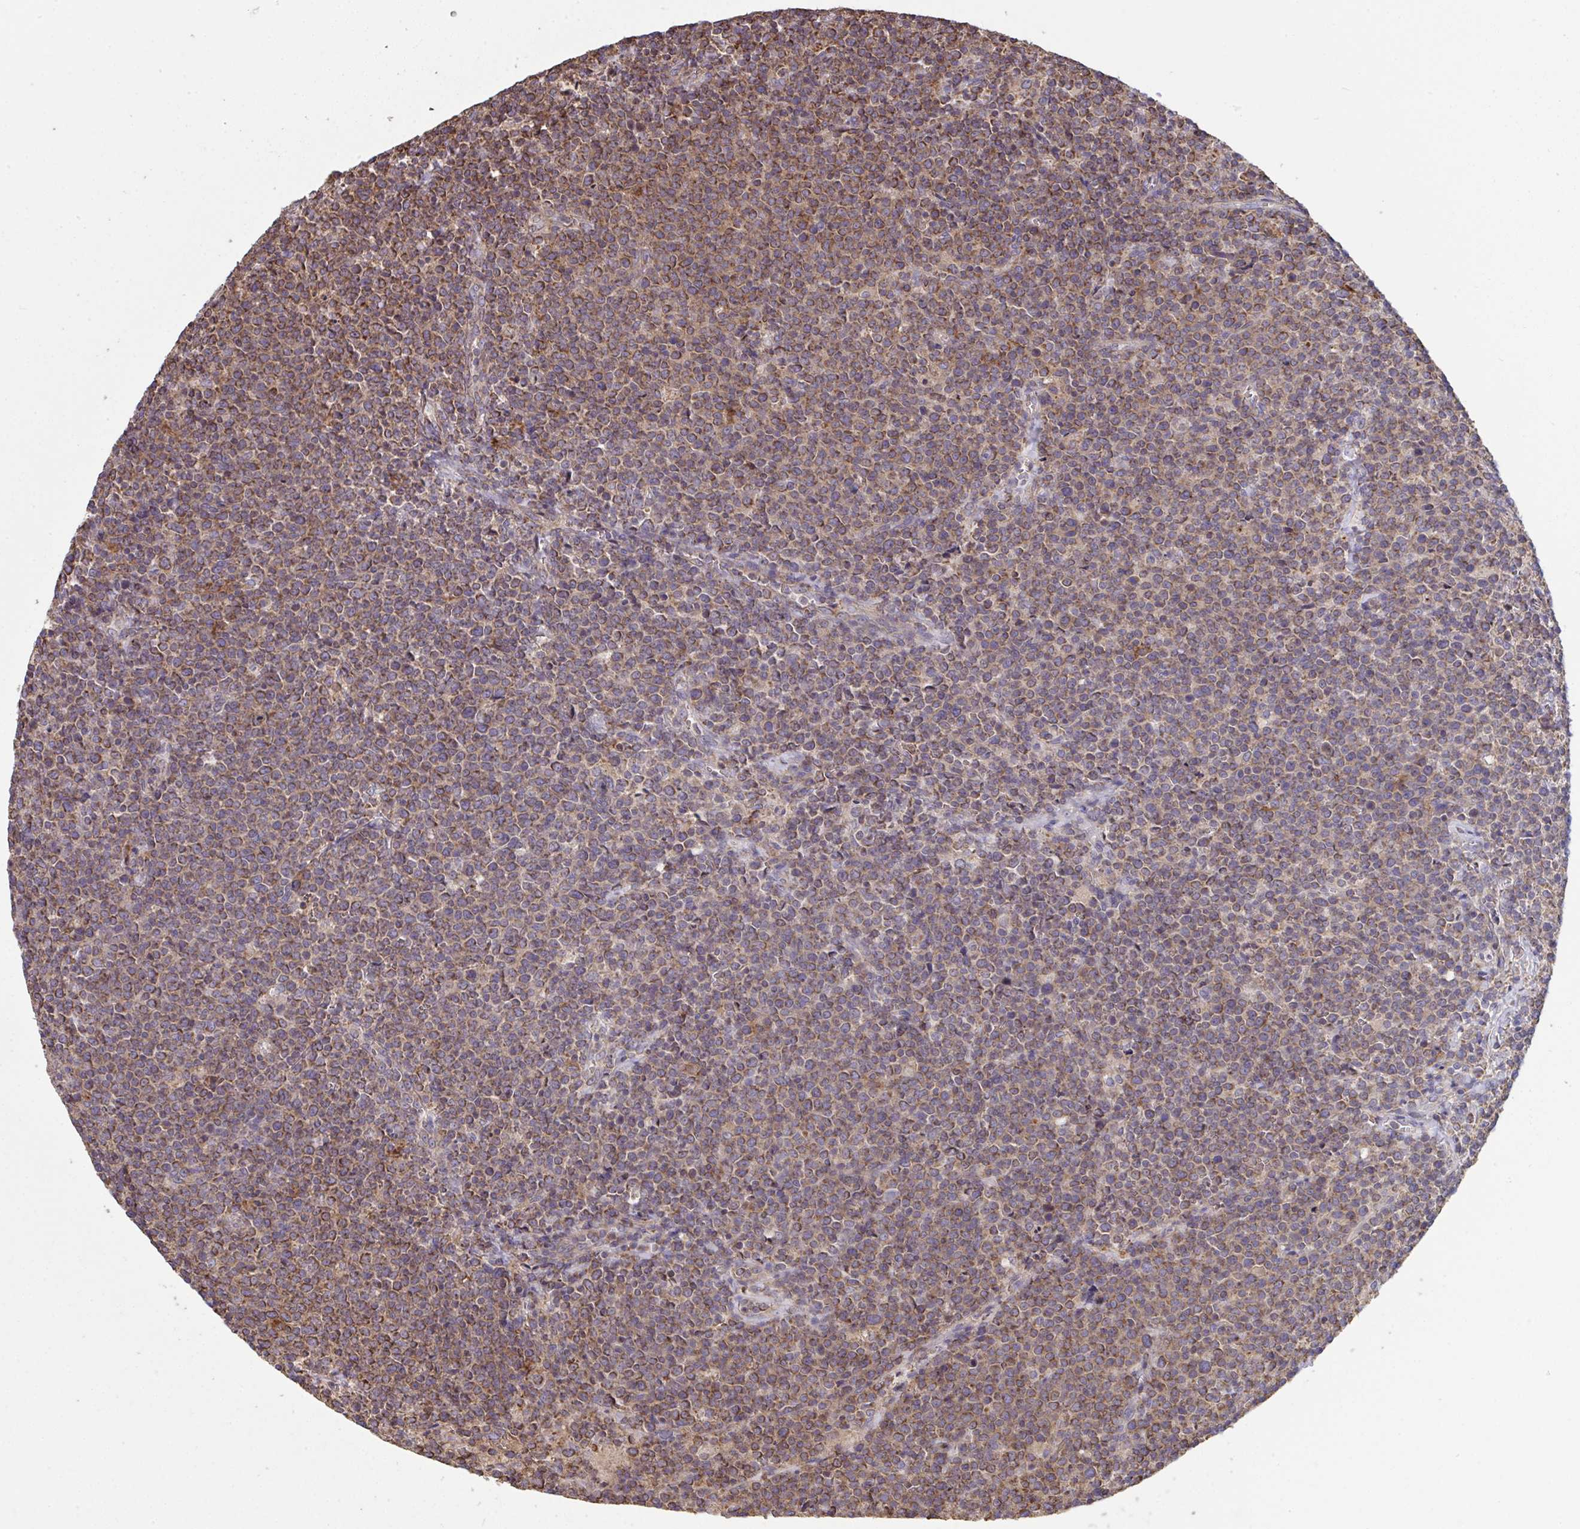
{"staining": {"intensity": "moderate", "quantity": "25%-75%", "location": "cytoplasmic/membranous"}, "tissue": "lymphoma", "cell_type": "Tumor cells", "image_type": "cancer", "snomed": [{"axis": "morphology", "description": "Malignant lymphoma, non-Hodgkin's type, High grade"}, {"axis": "topography", "description": "Lymph node"}], "caption": "Malignant lymphoma, non-Hodgkin's type (high-grade) was stained to show a protein in brown. There is medium levels of moderate cytoplasmic/membranous positivity in about 25%-75% of tumor cells. The staining was performed using DAB (3,3'-diaminobenzidine) to visualize the protein expression in brown, while the nuclei were stained in blue with hematoxylin (Magnification: 20x).", "gene": "PPM1H", "patient": {"sex": "male", "age": 61}}